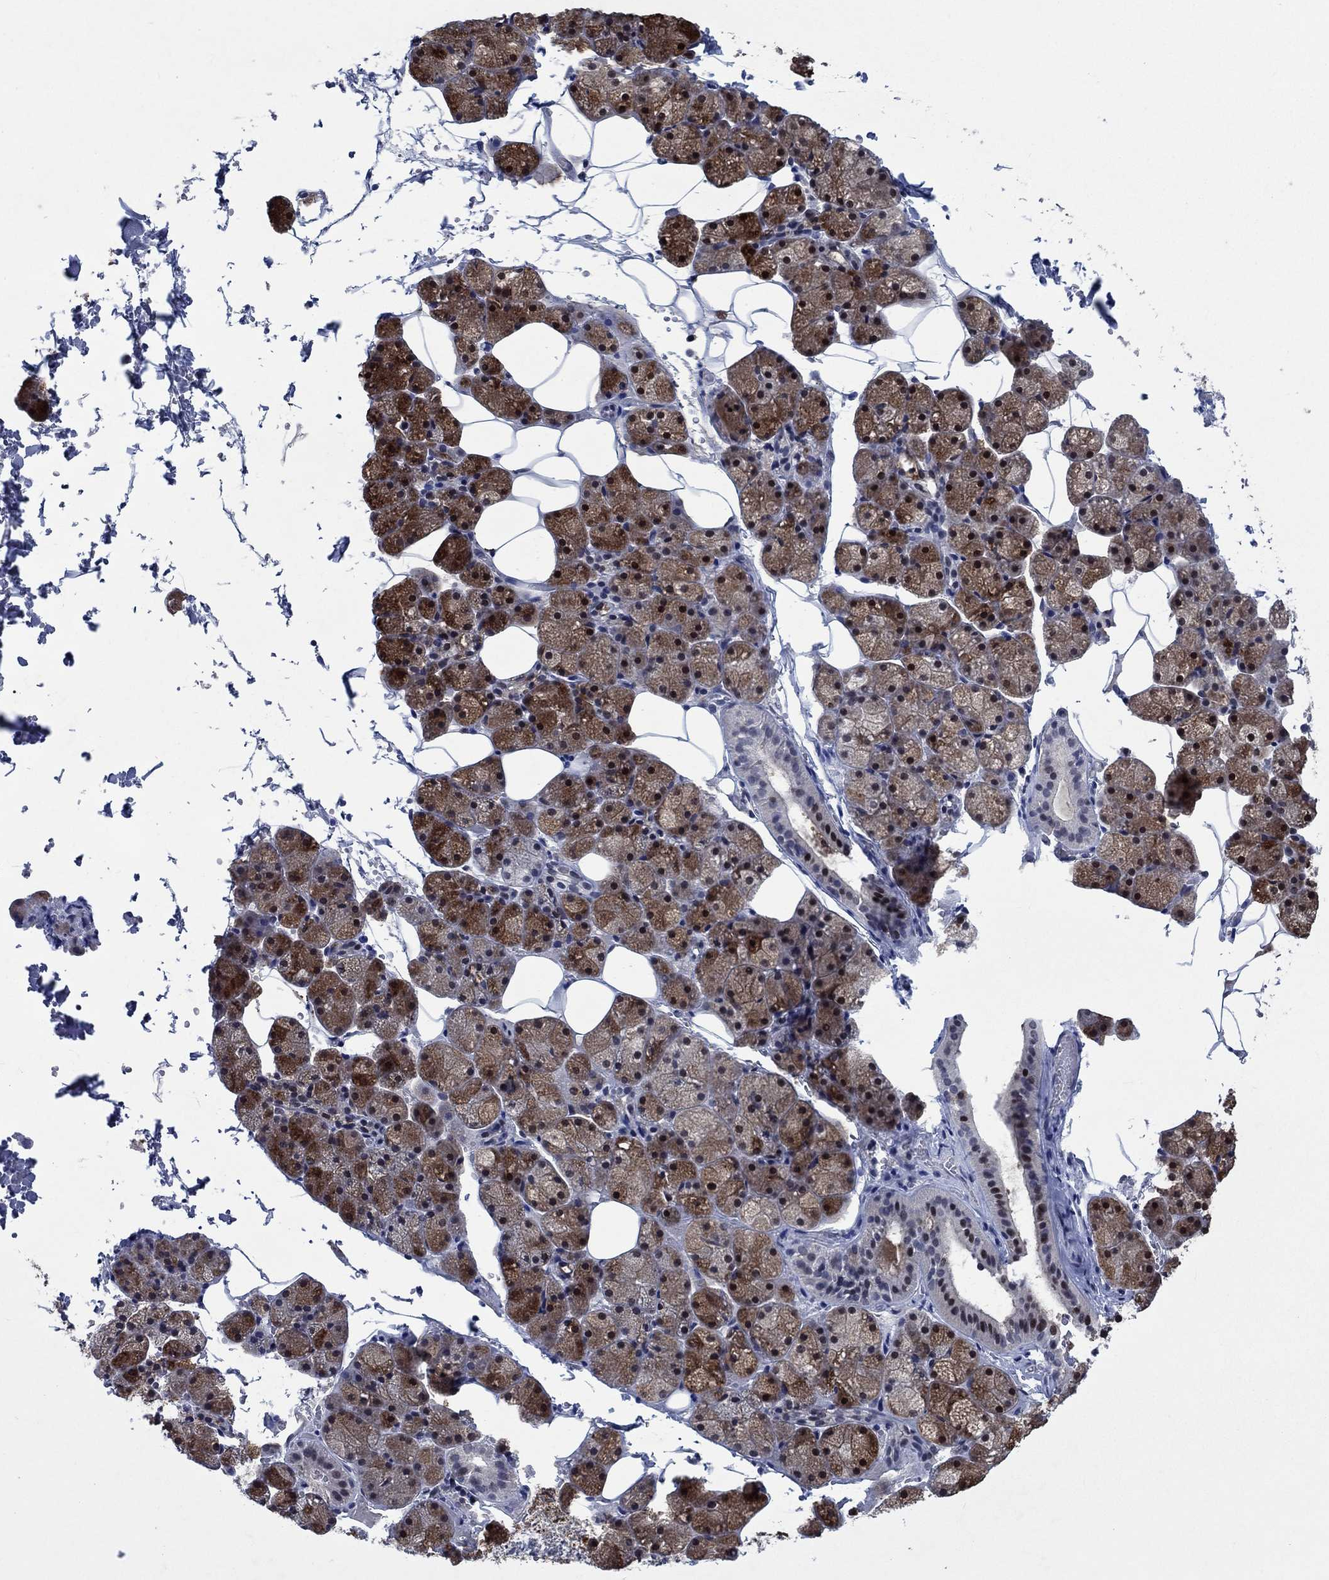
{"staining": {"intensity": "strong", "quantity": "25%-75%", "location": "cytoplasmic/membranous"}, "tissue": "salivary gland", "cell_type": "Glandular cells", "image_type": "normal", "snomed": [{"axis": "morphology", "description": "Normal tissue, NOS"}, {"axis": "topography", "description": "Salivary gland"}], "caption": "High-magnification brightfield microscopy of normal salivary gland stained with DAB (brown) and counterstained with hematoxylin (blue). glandular cells exhibit strong cytoplasmic/membranous staining is present in approximately25%-75% of cells.", "gene": "HTN1", "patient": {"sex": "male", "age": 38}}